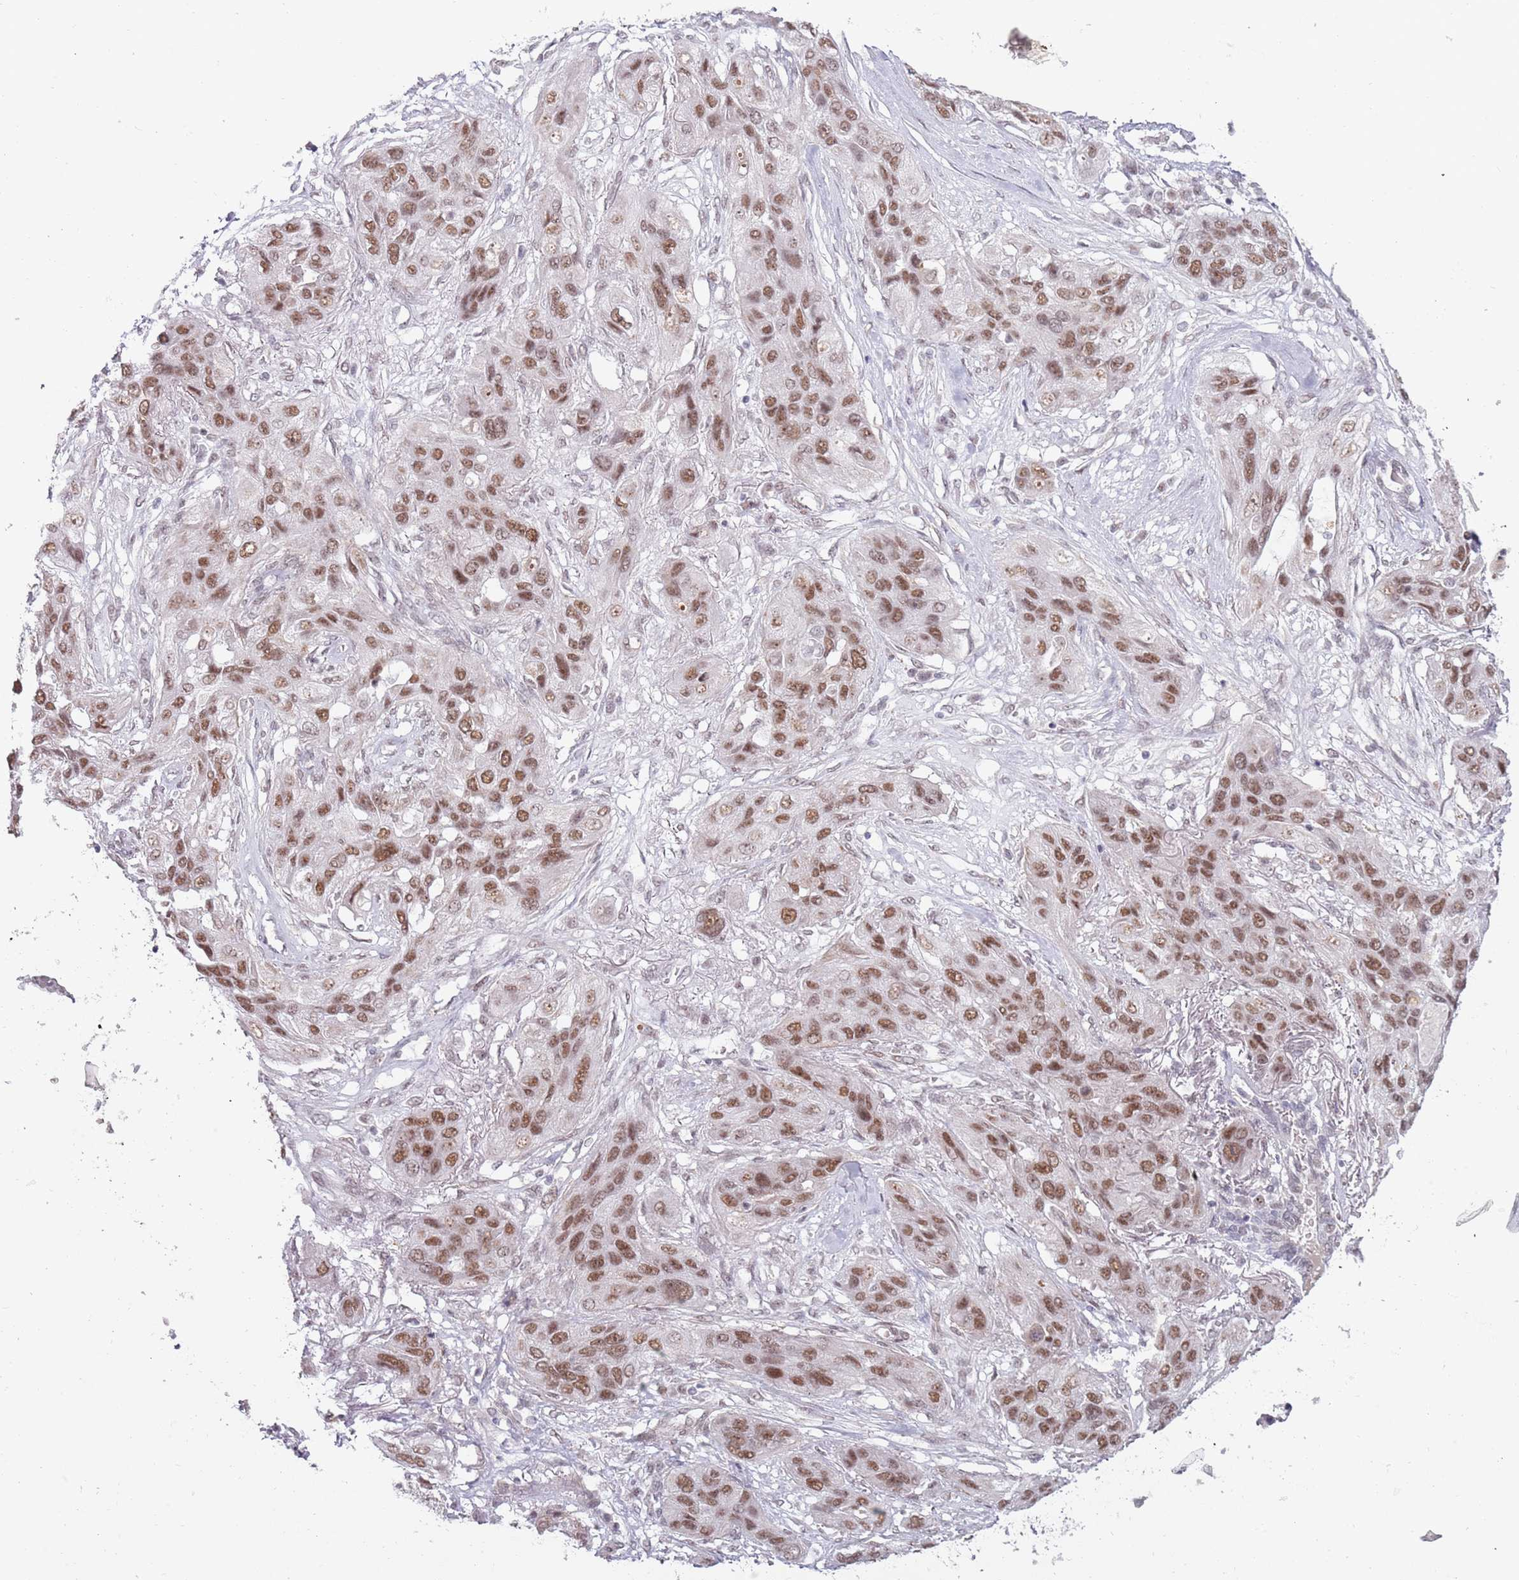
{"staining": {"intensity": "moderate", "quantity": "25%-75%", "location": "nuclear"}, "tissue": "lung cancer", "cell_type": "Tumor cells", "image_type": "cancer", "snomed": [{"axis": "morphology", "description": "Squamous cell carcinoma, NOS"}, {"axis": "topography", "description": "Lung"}], "caption": "Lung cancer (squamous cell carcinoma) stained with IHC shows moderate nuclear expression in approximately 25%-75% of tumor cells.", "gene": "REXO4", "patient": {"sex": "female", "age": 70}}